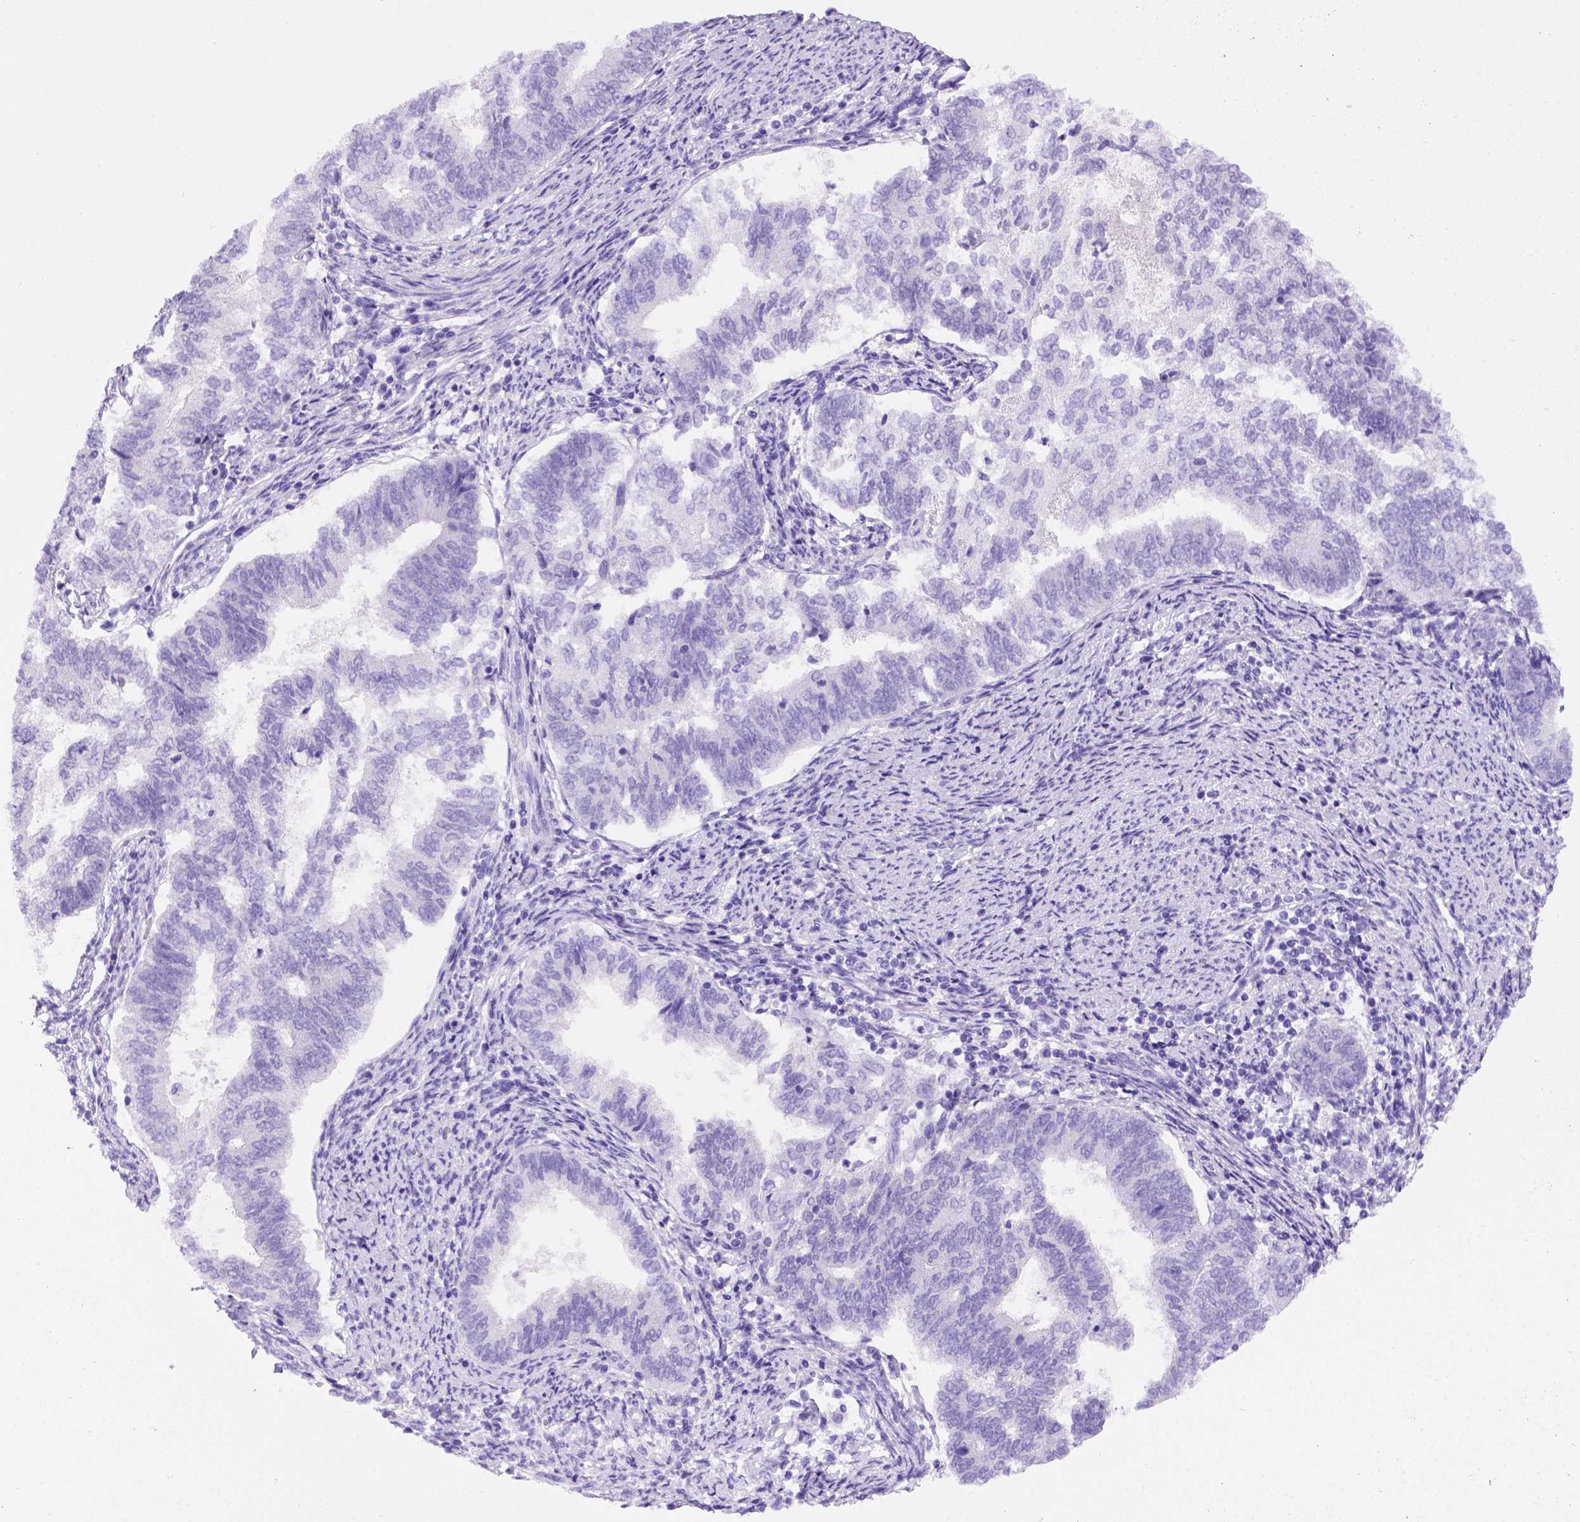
{"staining": {"intensity": "negative", "quantity": "none", "location": "none"}, "tissue": "endometrial cancer", "cell_type": "Tumor cells", "image_type": "cancer", "snomed": [{"axis": "morphology", "description": "Adenocarcinoma, NOS"}, {"axis": "topography", "description": "Endometrium"}], "caption": "Tumor cells show no significant positivity in endometrial cancer.", "gene": "FOXI1", "patient": {"sex": "female", "age": 65}}